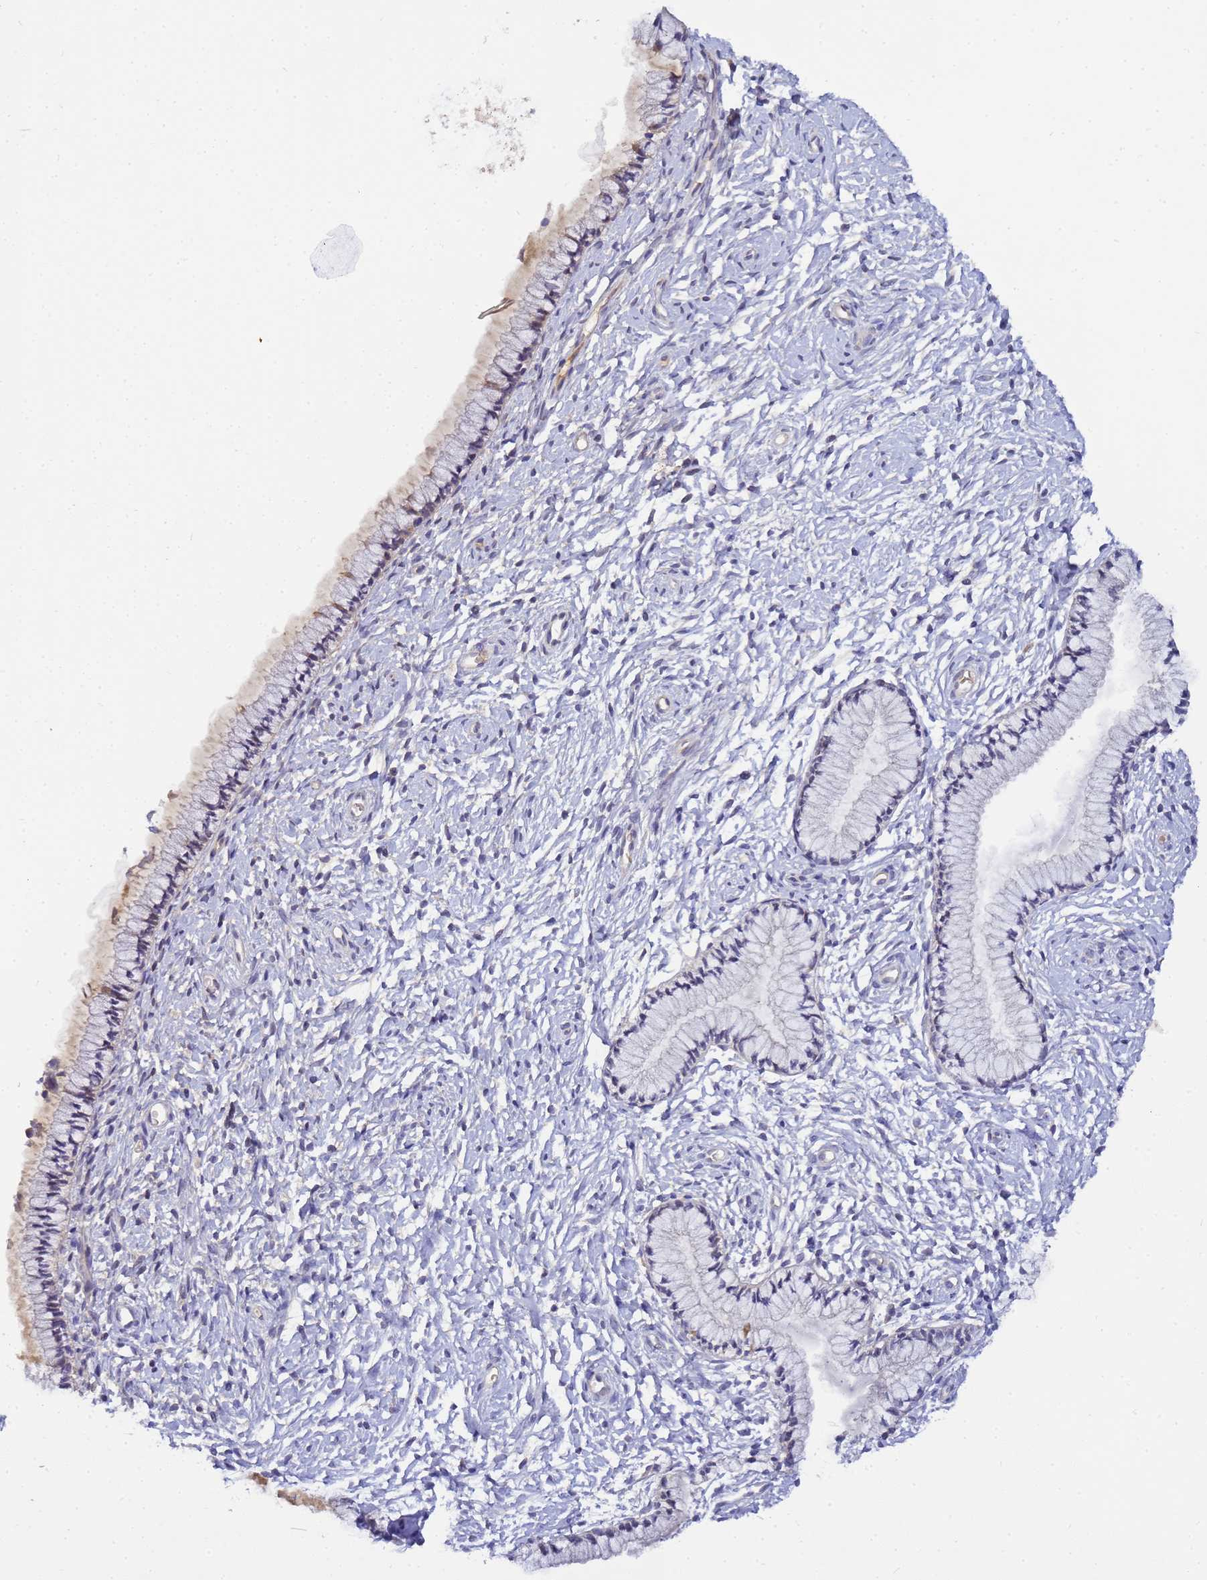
{"staining": {"intensity": "weak", "quantity": "<25%", "location": "cytoplasmic/membranous"}, "tissue": "cervix", "cell_type": "Glandular cells", "image_type": "normal", "snomed": [{"axis": "morphology", "description": "Normal tissue, NOS"}, {"axis": "topography", "description": "Cervix"}], "caption": "Photomicrograph shows no protein staining in glandular cells of benign cervix. The staining is performed using DAB brown chromogen with nuclei counter-stained in using hematoxylin.", "gene": "TBCD", "patient": {"sex": "female", "age": 33}}